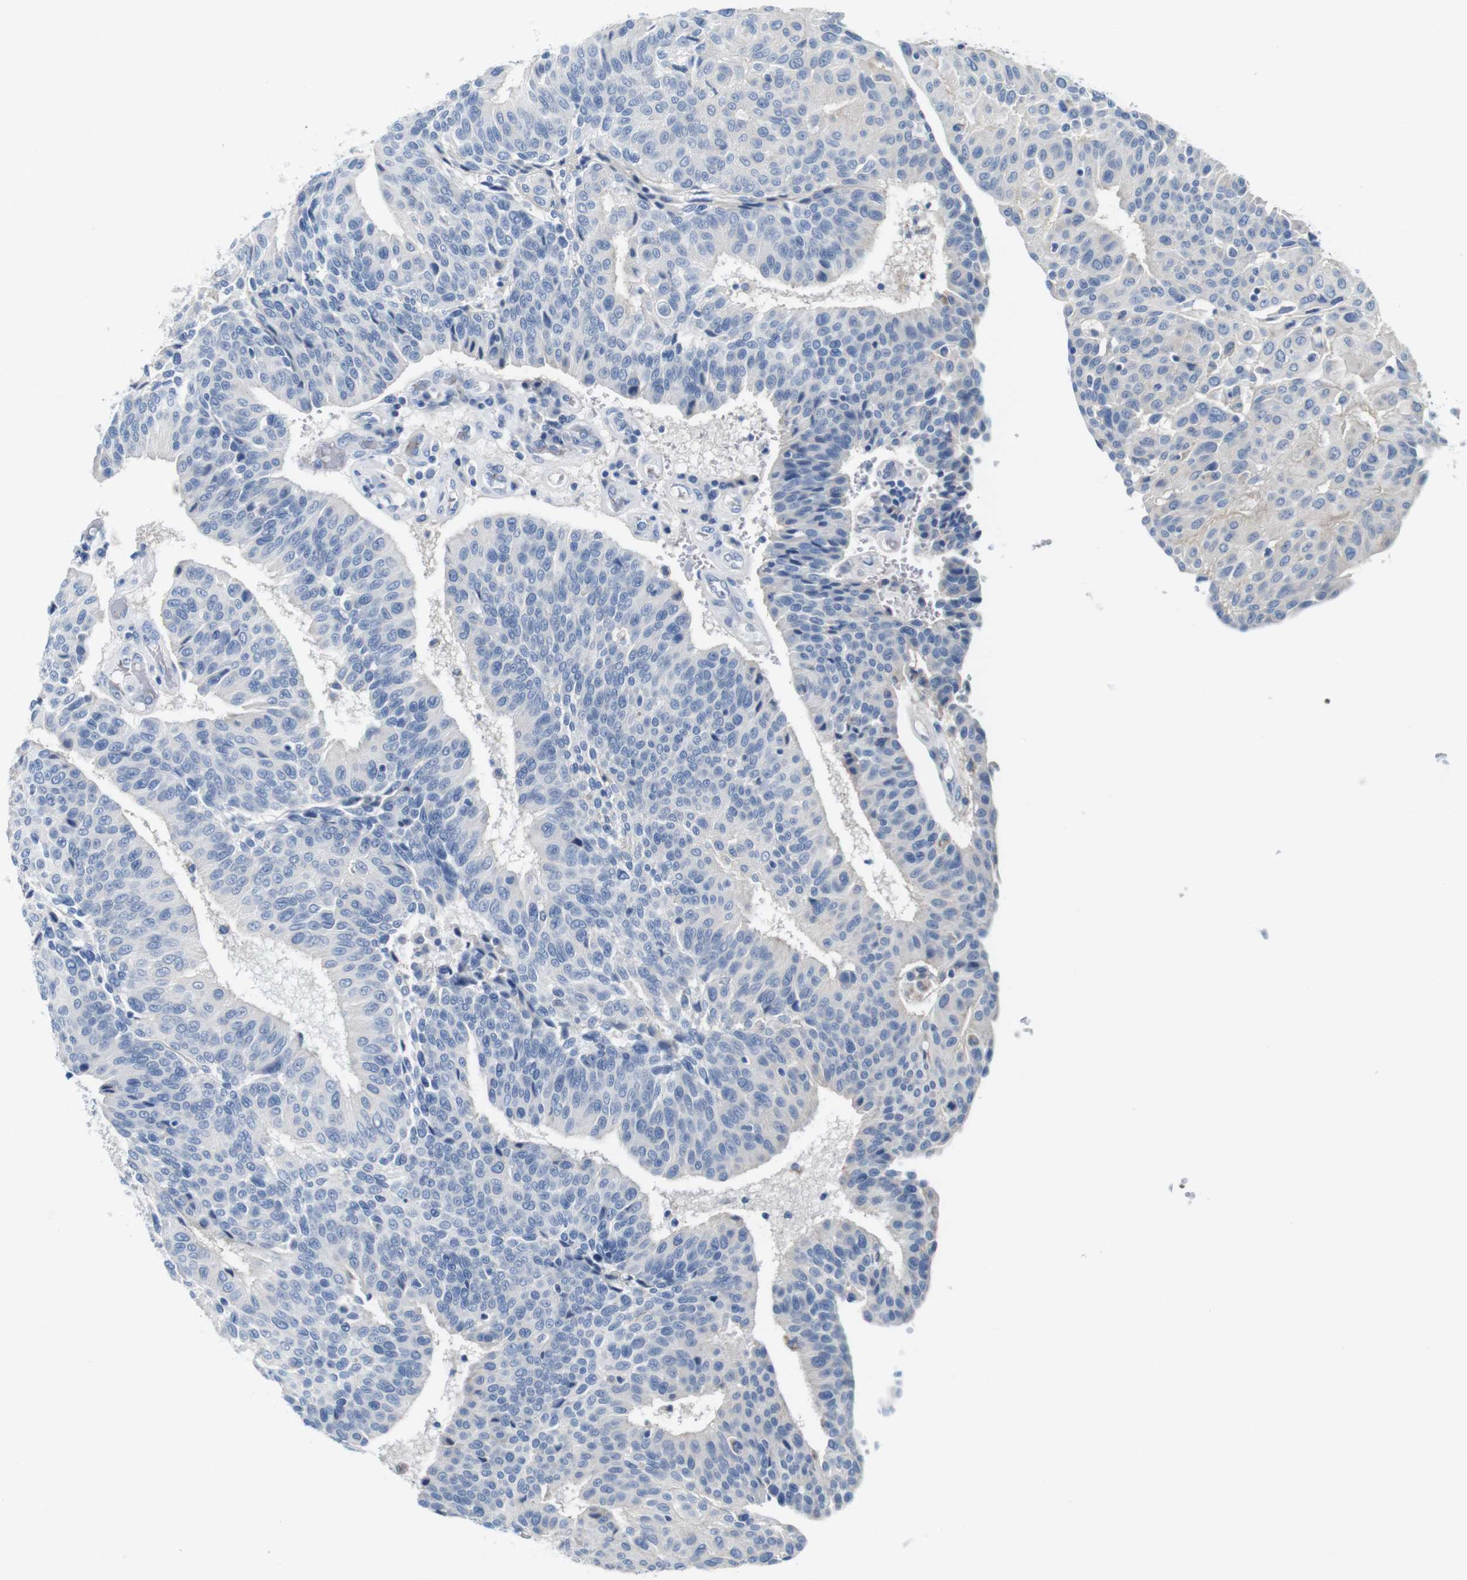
{"staining": {"intensity": "negative", "quantity": "none", "location": "none"}, "tissue": "urothelial cancer", "cell_type": "Tumor cells", "image_type": "cancer", "snomed": [{"axis": "morphology", "description": "Urothelial carcinoma, High grade"}, {"axis": "topography", "description": "Urinary bladder"}], "caption": "This is an immunohistochemistry (IHC) micrograph of human high-grade urothelial carcinoma. There is no expression in tumor cells.", "gene": "IGSF8", "patient": {"sex": "male", "age": 66}}